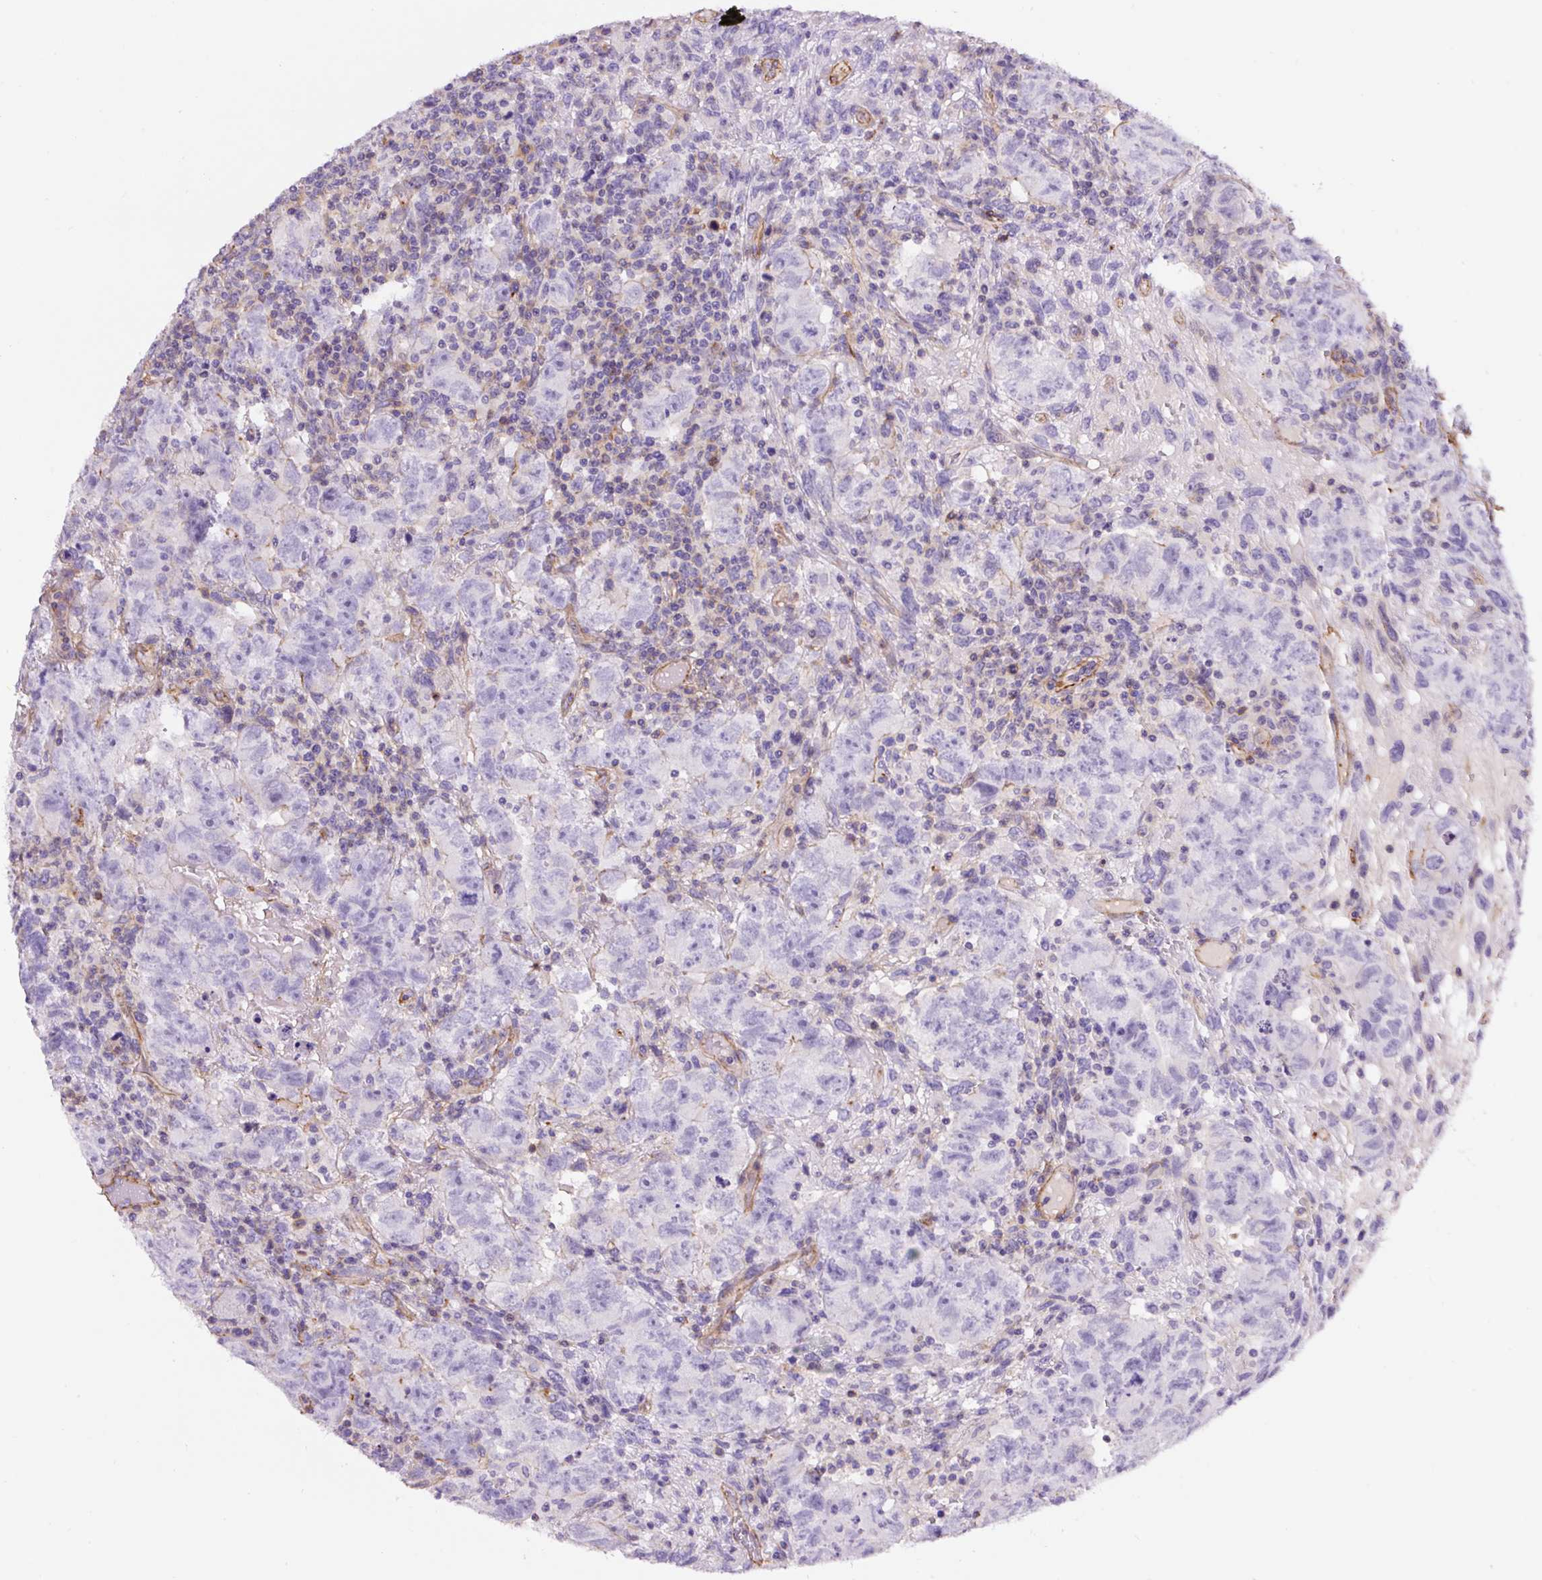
{"staining": {"intensity": "negative", "quantity": "none", "location": "none"}, "tissue": "testis cancer", "cell_type": "Tumor cells", "image_type": "cancer", "snomed": [{"axis": "morphology", "description": "Carcinoma, Embryonal, NOS"}, {"axis": "topography", "description": "Testis"}], "caption": "Immunohistochemistry histopathology image of neoplastic tissue: human testis cancer (embryonal carcinoma) stained with DAB demonstrates no significant protein expression in tumor cells.", "gene": "B3GALT5", "patient": {"sex": "male", "age": 24}}